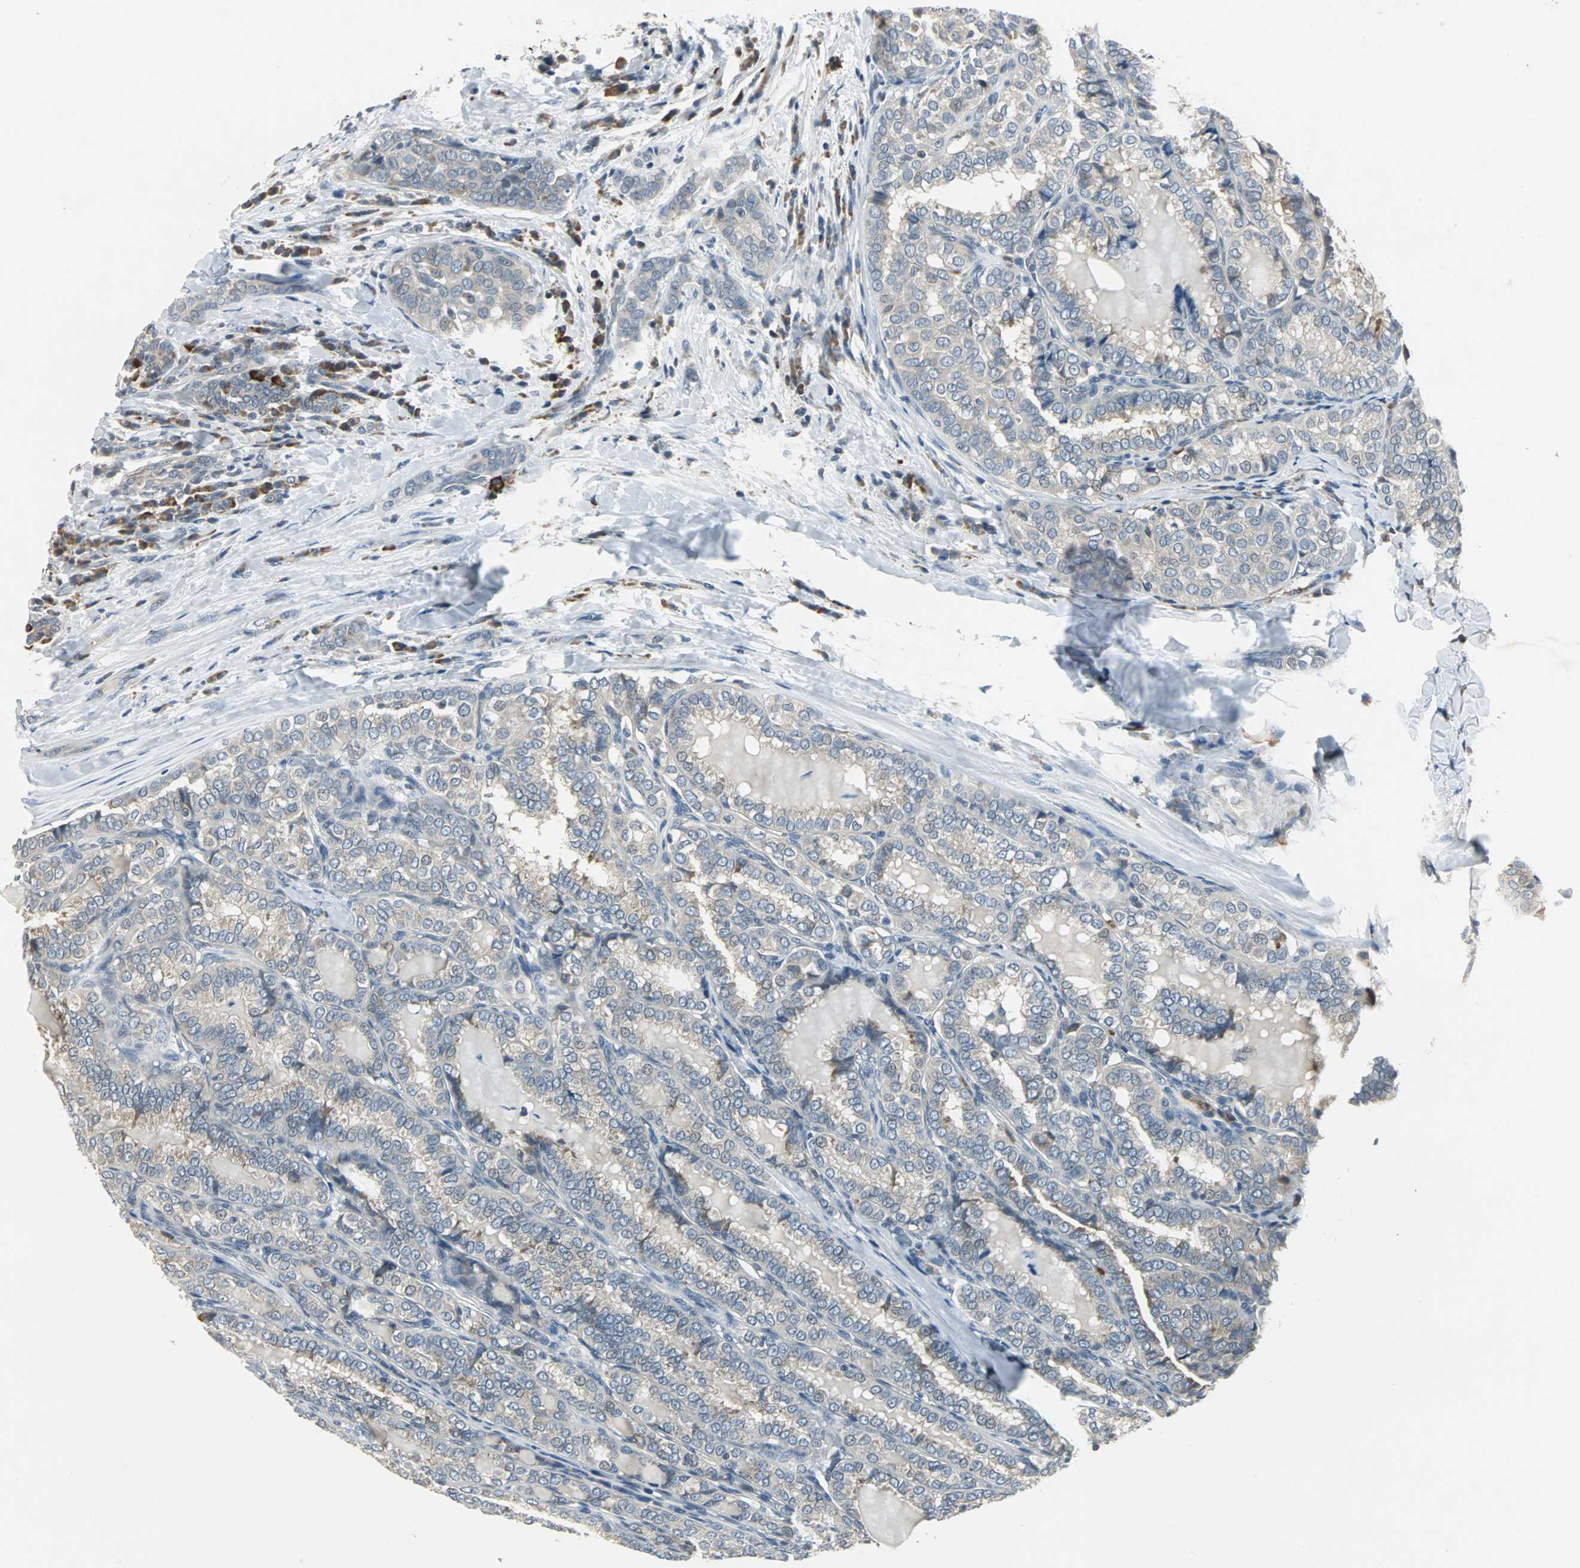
{"staining": {"intensity": "weak", "quantity": ">75%", "location": "cytoplasmic/membranous"}, "tissue": "thyroid cancer", "cell_type": "Tumor cells", "image_type": "cancer", "snomed": [{"axis": "morphology", "description": "Papillary adenocarcinoma, NOS"}, {"axis": "topography", "description": "Thyroid gland"}], "caption": "Tumor cells exhibit low levels of weak cytoplasmic/membranous expression in approximately >75% of cells in thyroid cancer.", "gene": "CCT5", "patient": {"sex": "female", "age": 30}}